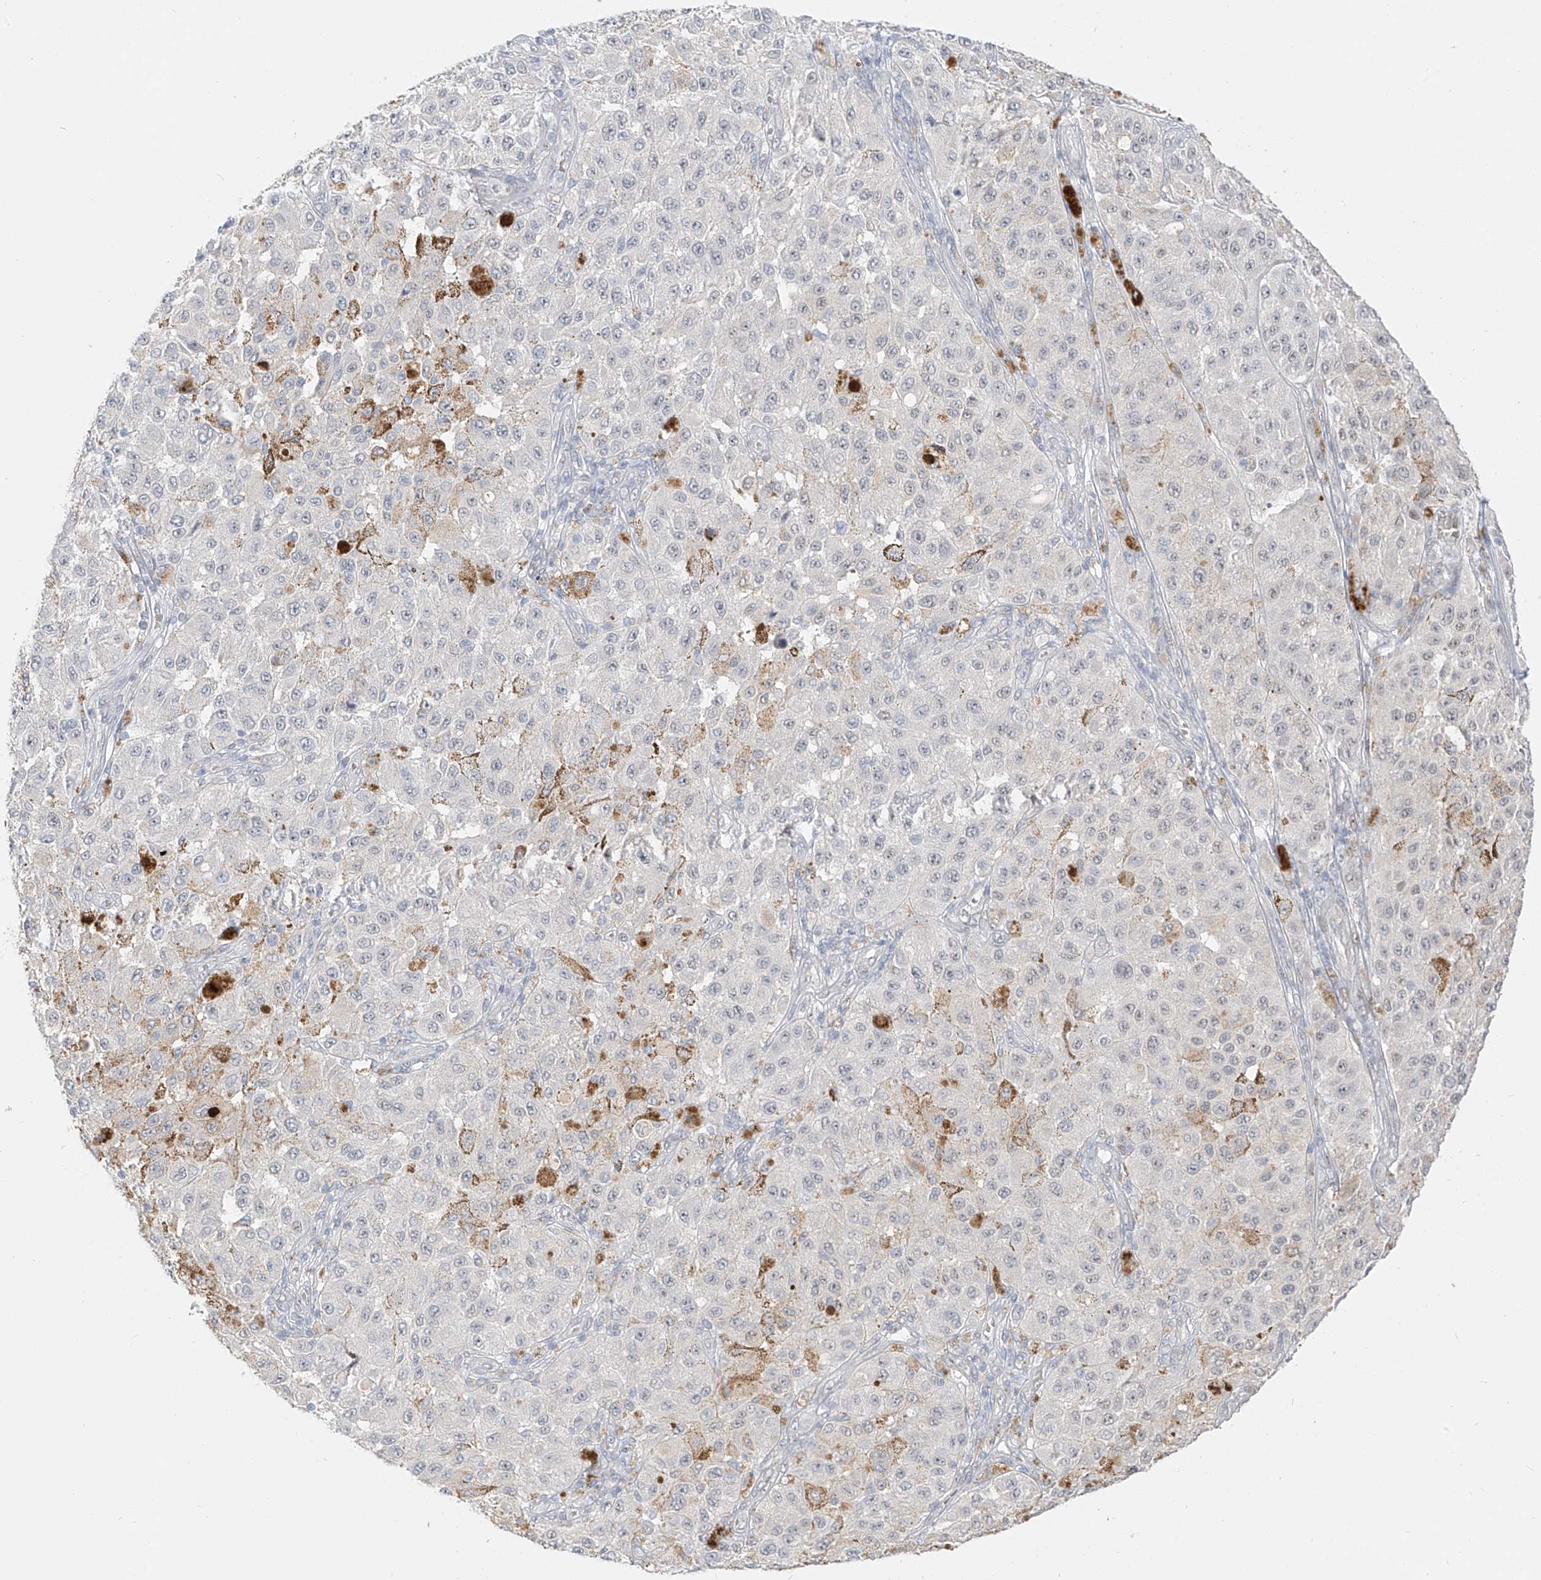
{"staining": {"intensity": "negative", "quantity": "none", "location": "none"}, "tissue": "melanoma", "cell_type": "Tumor cells", "image_type": "cancer", "snomed": [{"axis": "morphology", "description": "Malignant melanoma, NOS"}, {"axis": "topography", "description": "Skin"}], "caption": "Immunohistochemistry of human melanoma demonstrates no expression in tumor cells.", "gene": "ZNF774", "patient": {"sex": "female", "age": 64}}